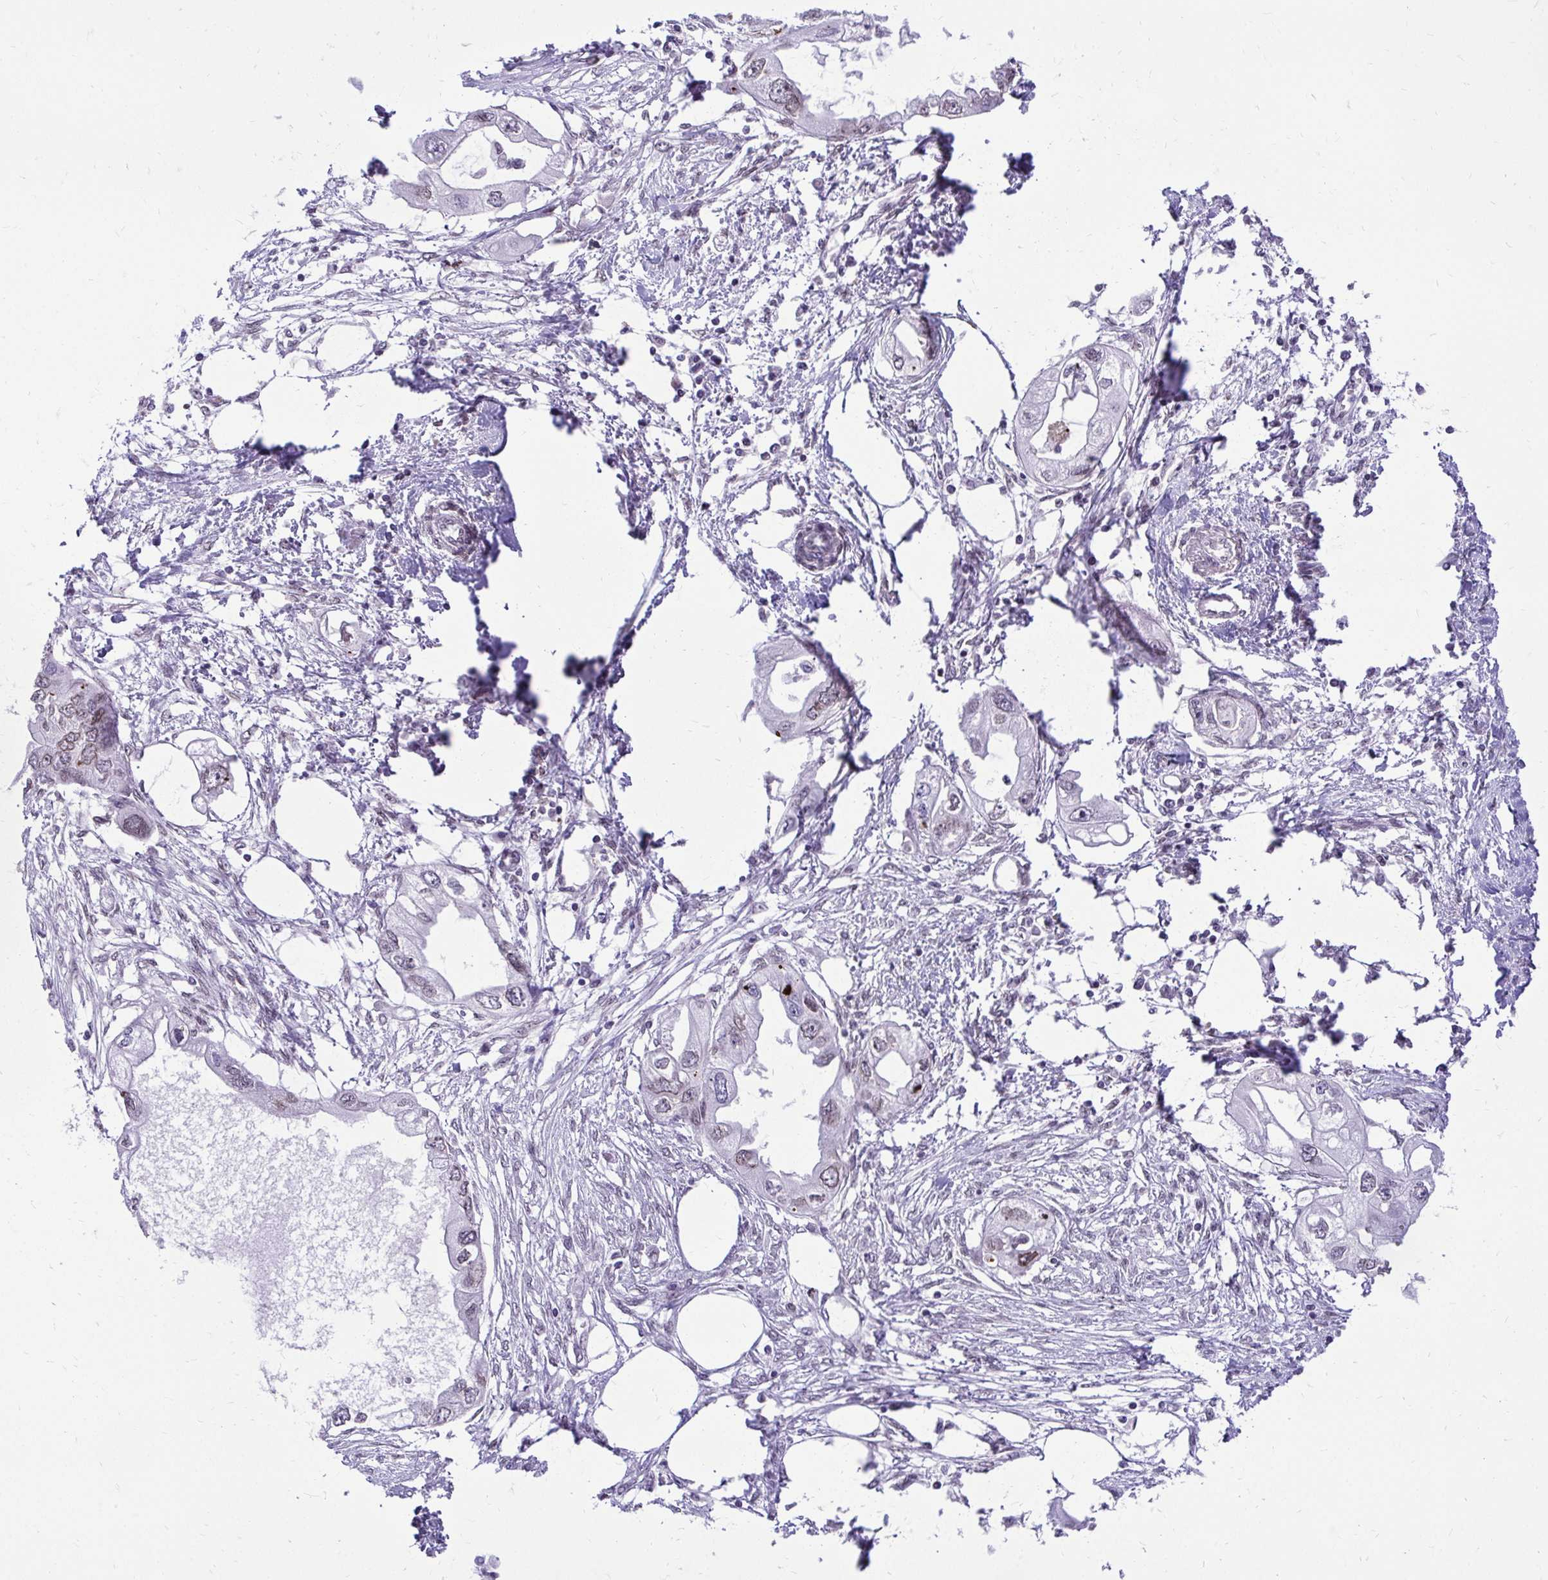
{"staining": {"intensity": "weak", "quantity": "<25%", "location": "nuclear"}, "tissue": "endometrial cancer", "cell_type": "Tumor cells", "image_type": "cancer", "snomed": [{"axis": "morphology", "description": "Adenocarcinoma, NOS"}, {"axis": "morphology", "description": "Adenocarcinoma, metastatic, NOS"}, {"axis": "topography", "description": "Adipose tissue"}, {"axis": "topography", "description": "Endometrium"}], "caption": "Human metastatic adenocarcinoma (endometrial) stained for a protein using immunohistochemistry (IHC) exhibits no expression in tumor cells.", "gene": "BANF1", "patient": {"sex": "female", "age": 67}}